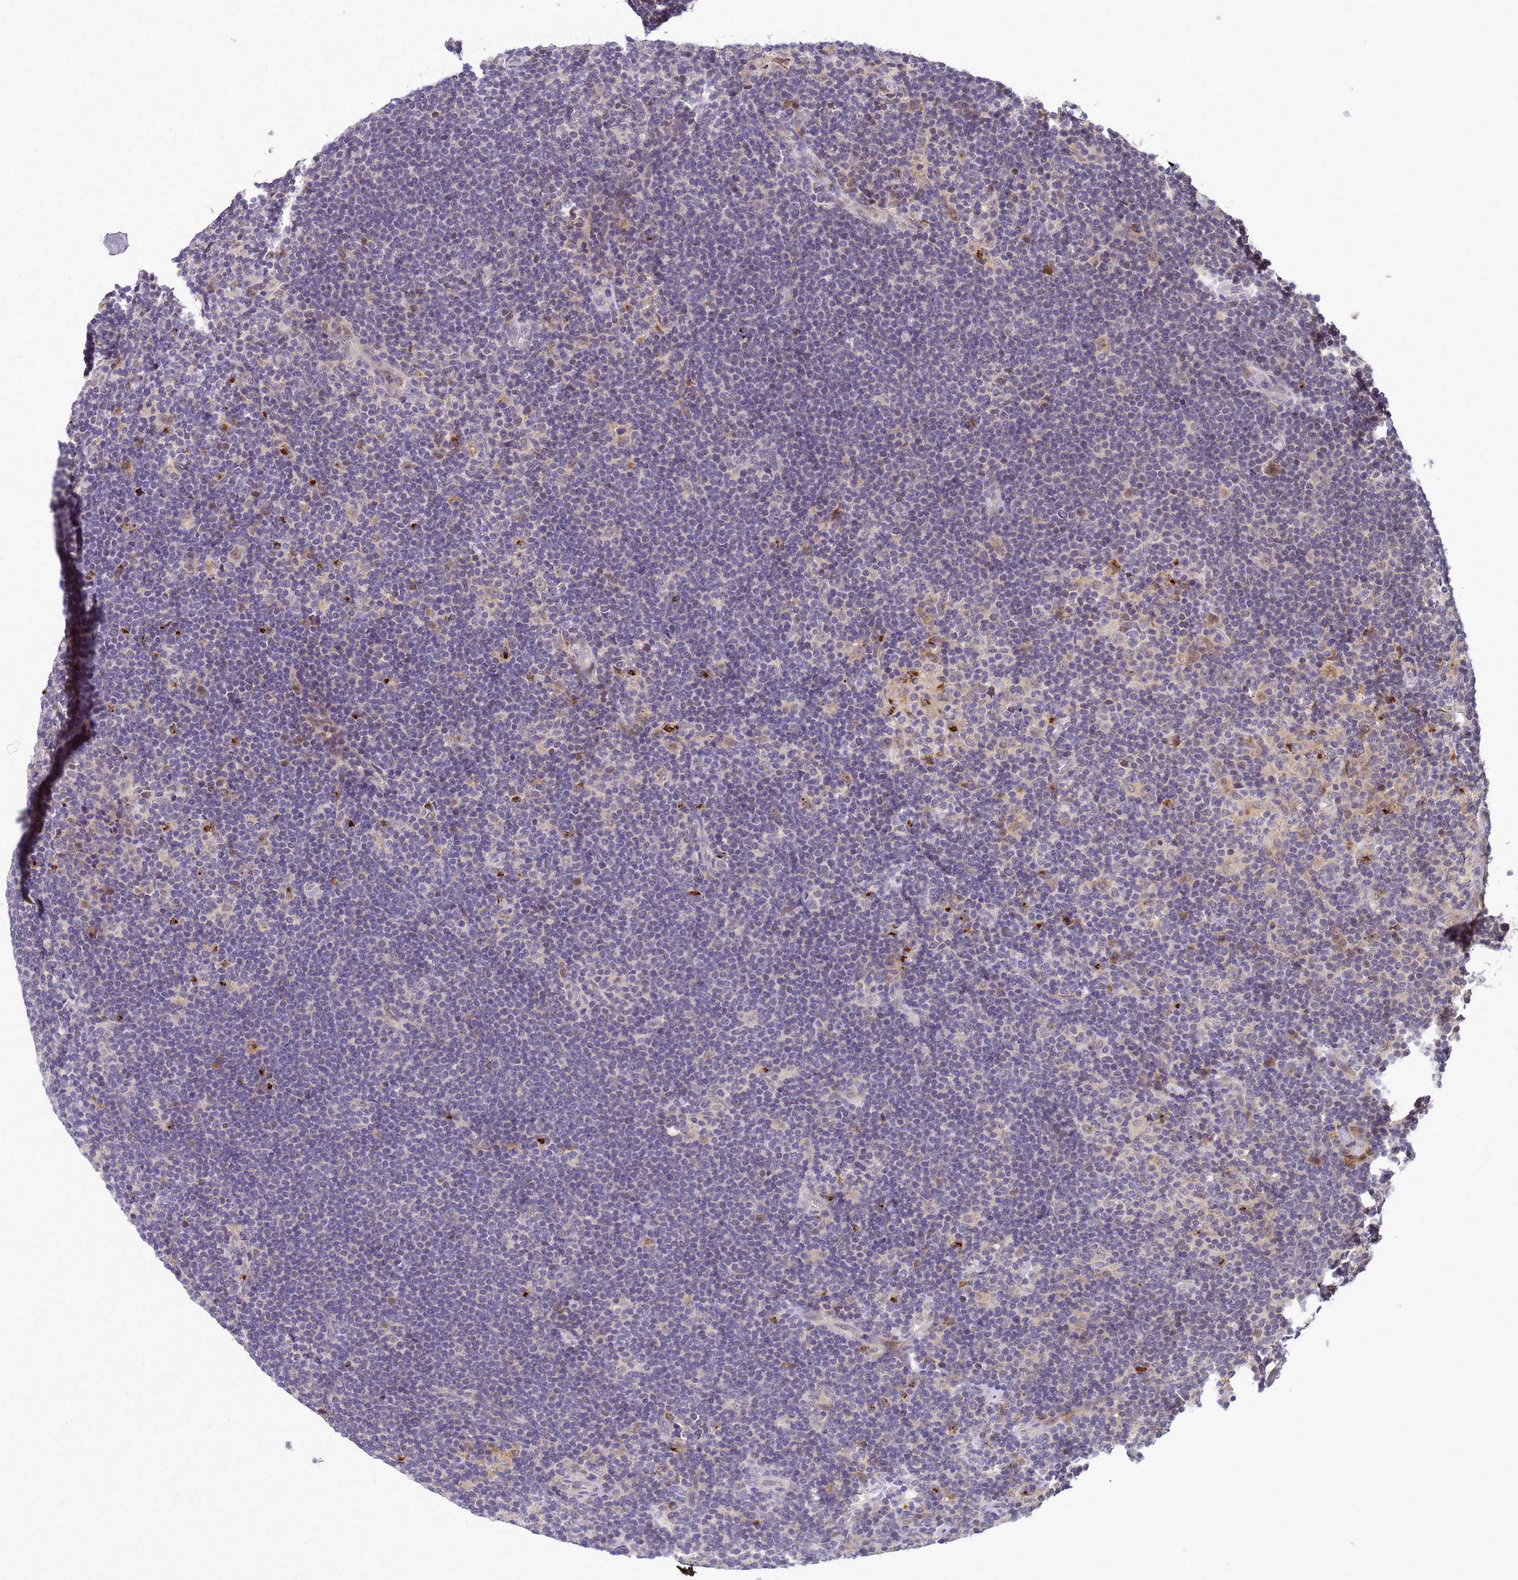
{"staining": {"intensity": "weak", "quantity": "25%-75%", "location": "cytoplasmic/membranous,nuclear"}, "tissue": "lymphoma", "cell_type": "Tumor cells", "image_type": "cancer", "snomed": [{"axis": "morphology", "description": "Hodgkin's disease, NOS"}, {"axis": "topography", "description": "Lymph node"}], "caption": "Immunohistochemical staining of human lymphoma reveals weak cytoplasmic/membranous and nuclear protein expression in approximately 25%-75% of tumor cells.", "gene": "TMEM74B", "patient": {"sex": "female", "age": 57}}